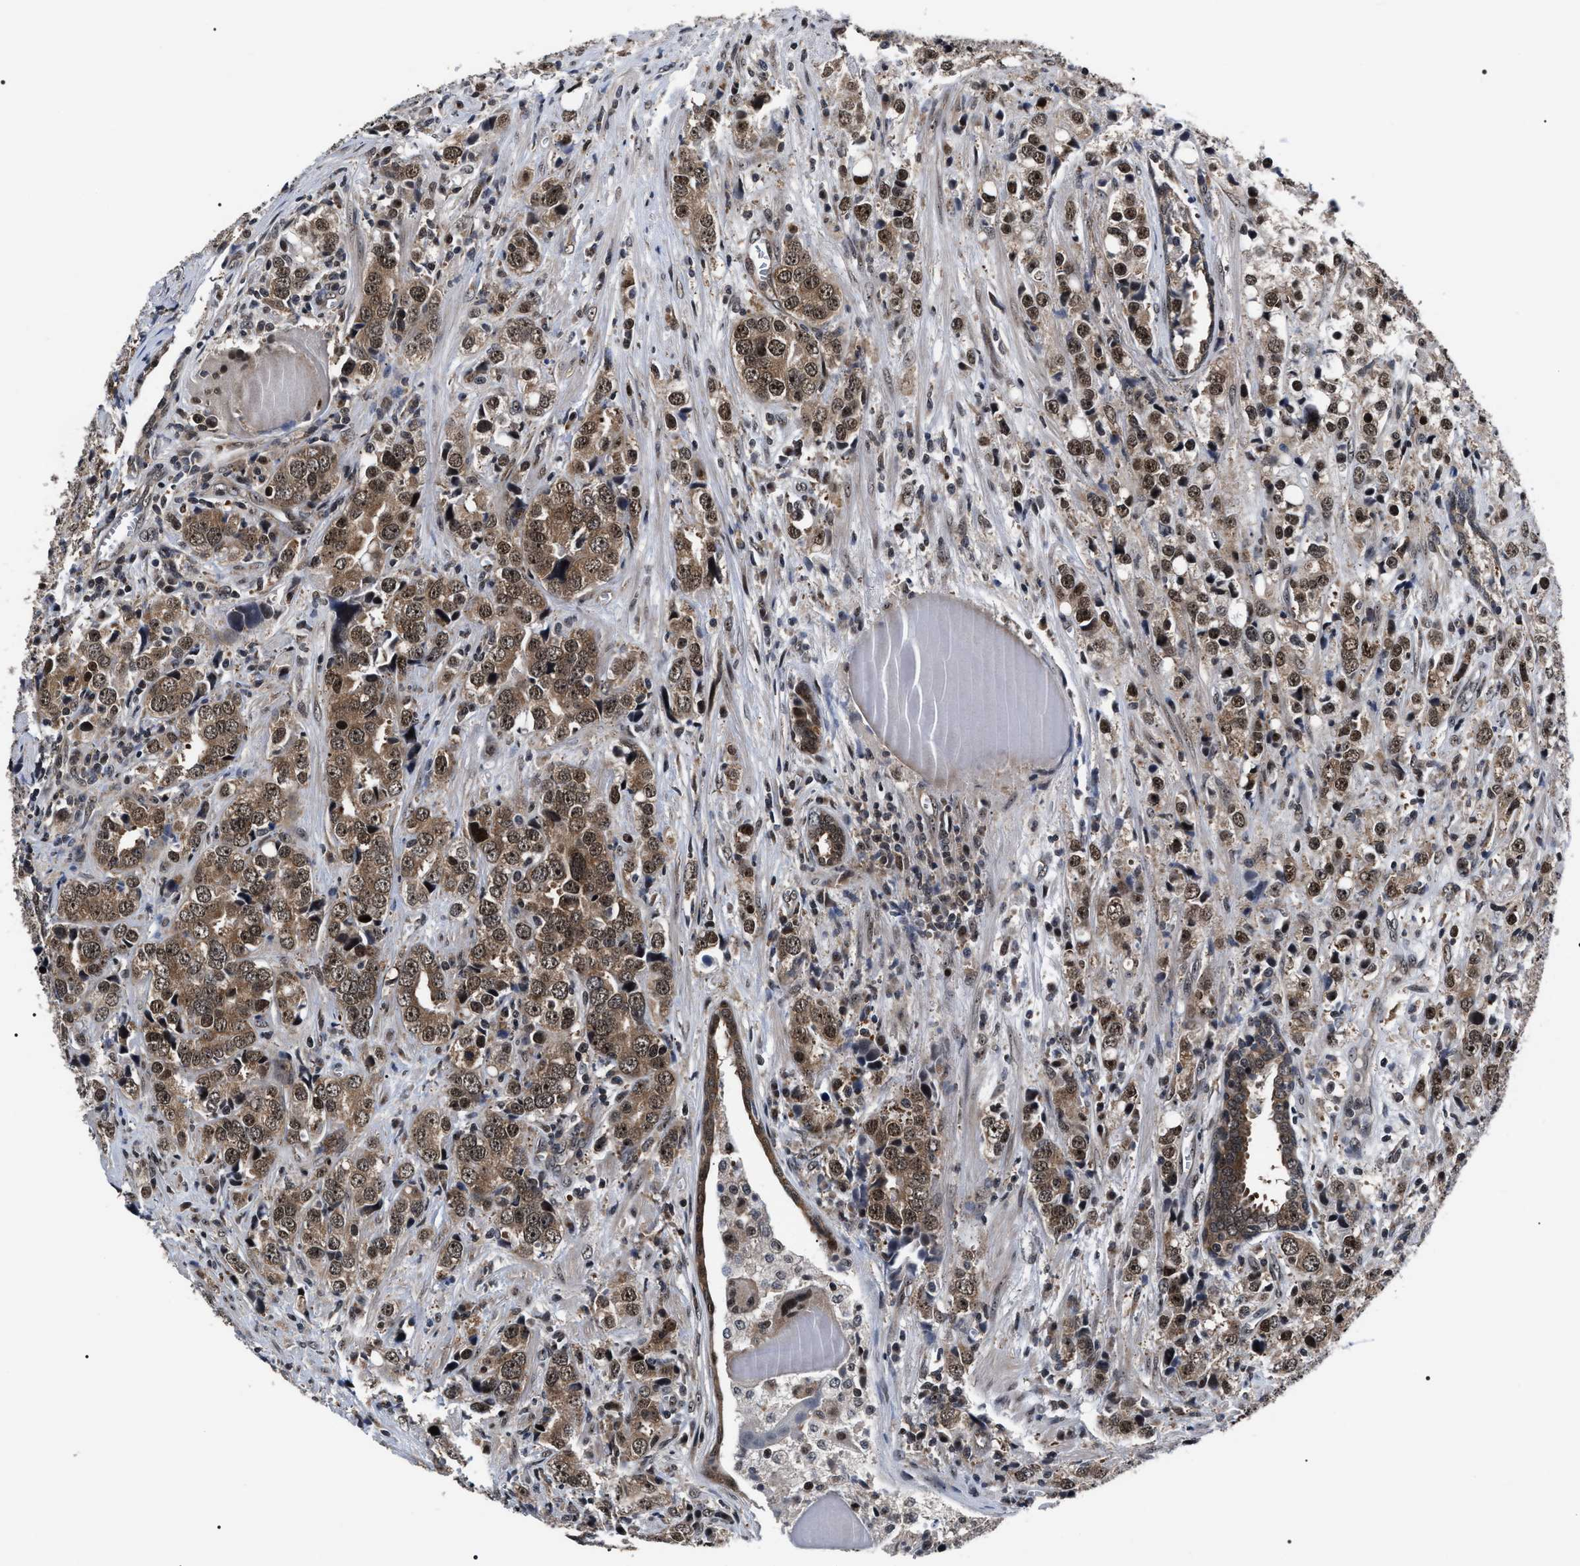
{"staining": {"intensity": "moderate", "quantity": ">75%", "location": "cytoplasmic/membranous,nuclear"}, "tissue": "prostate cancer", "cell_type": "Tumor cells", "image_type": "cancer", "snomed": [{"axis": "morphology", "description": "Adenocarcinoma, High grade"}, {"axis": "topography", "description": "Prostate"}], "caption": "Immunohistochemical staining of human prostate cancer (high-grade adenocarcinoma) shows medium levels of moderate cytoplasmic/membranous and nuclear expression in about >75% of tumor cells.", "gene": "CSNK2A1", "patient": {"sex": "male", "age": 71}}